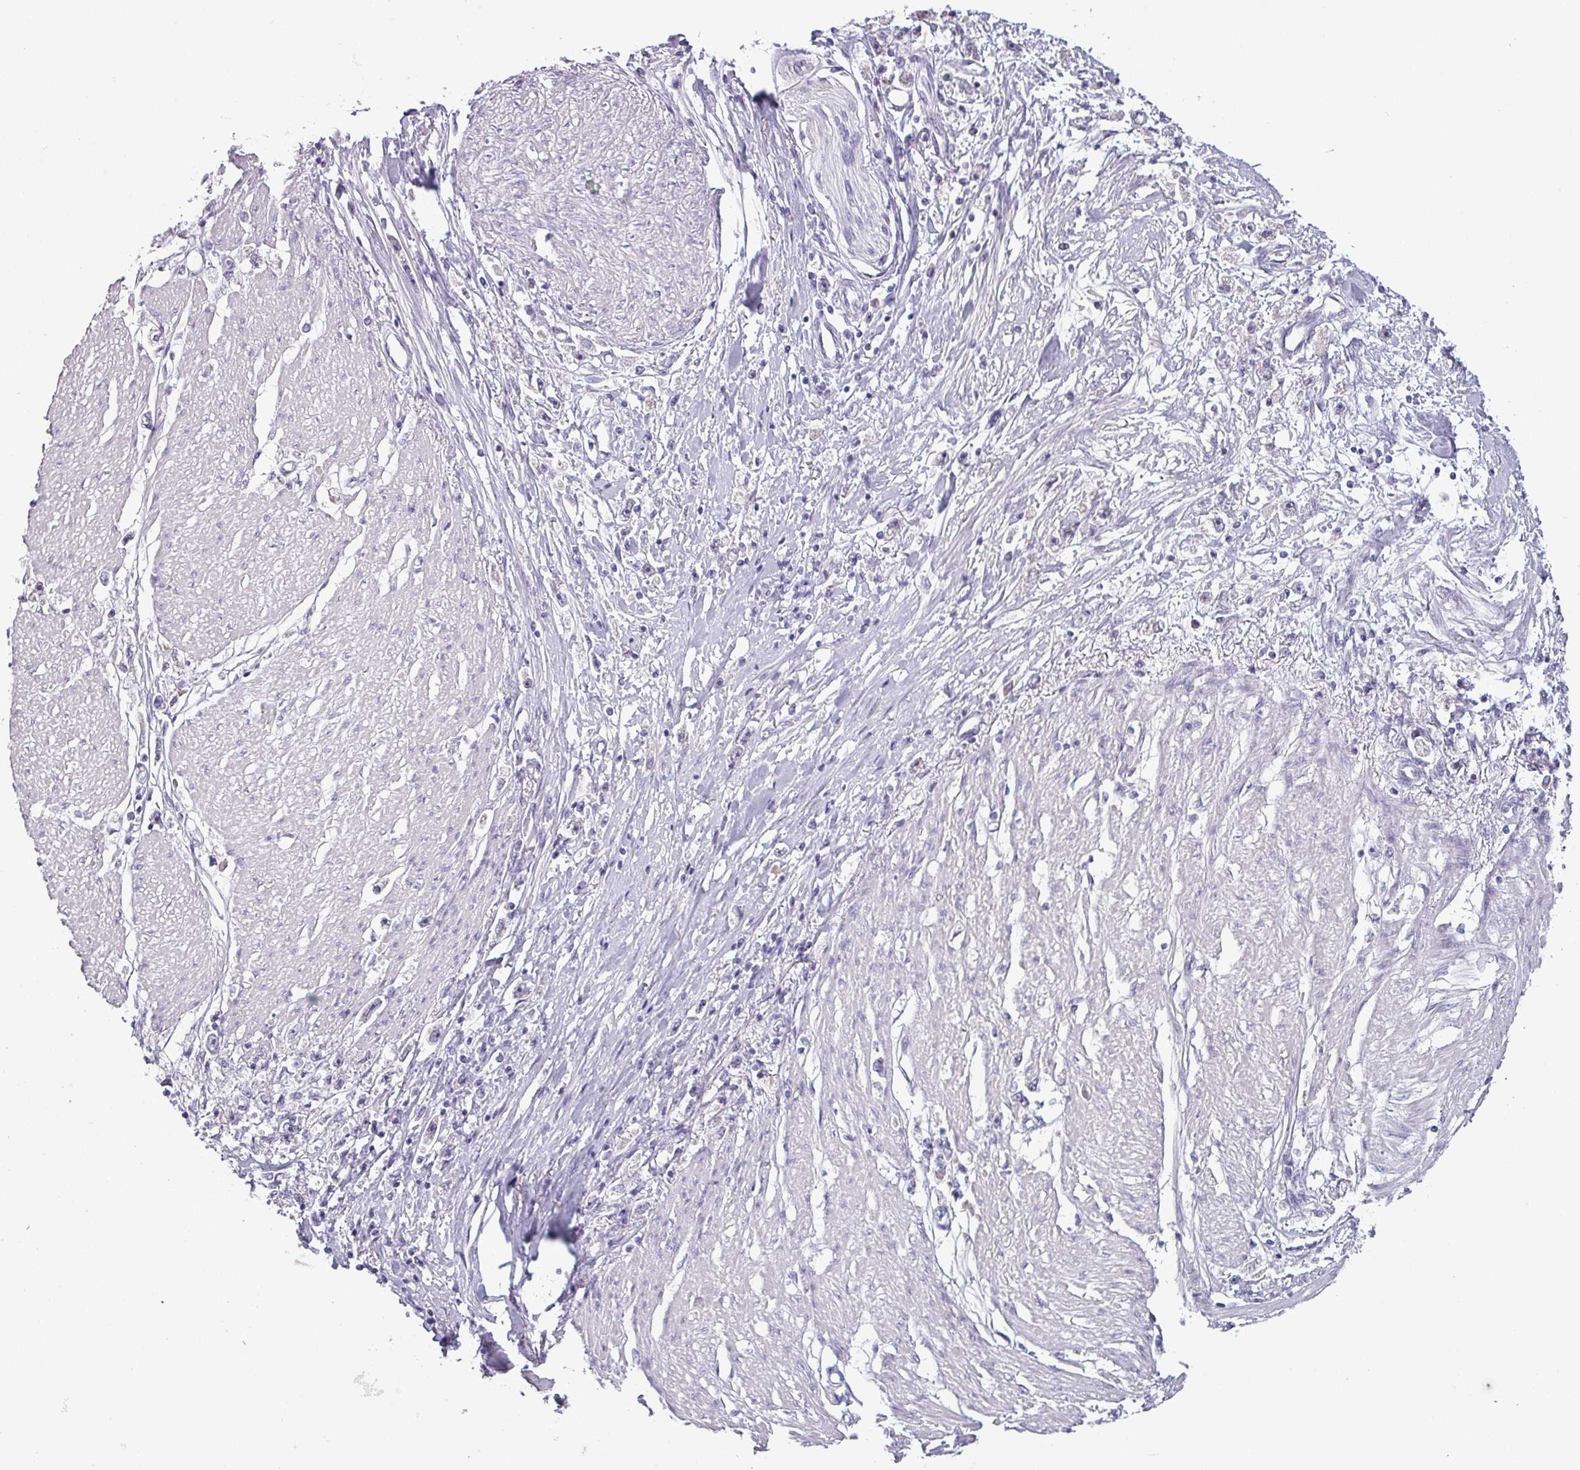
{"staining": {"intensity": "negative", "quantity": "none", "location": "none"}, "tissue": "stomach cancer", "cell_type": "Tumor cells", "image_type": "cancer", "snomed": [{"axis": "morphology", "description": "Adenocarcinoma, NOS"}, {"axis": "topography", "description": "Stomach"}], "caption": "Tumor cells are negative for brown protein staining in stomach adenocarcinoma.", "gene": "SLC26A9", "patient": {"sex": "female", "age": 59}}